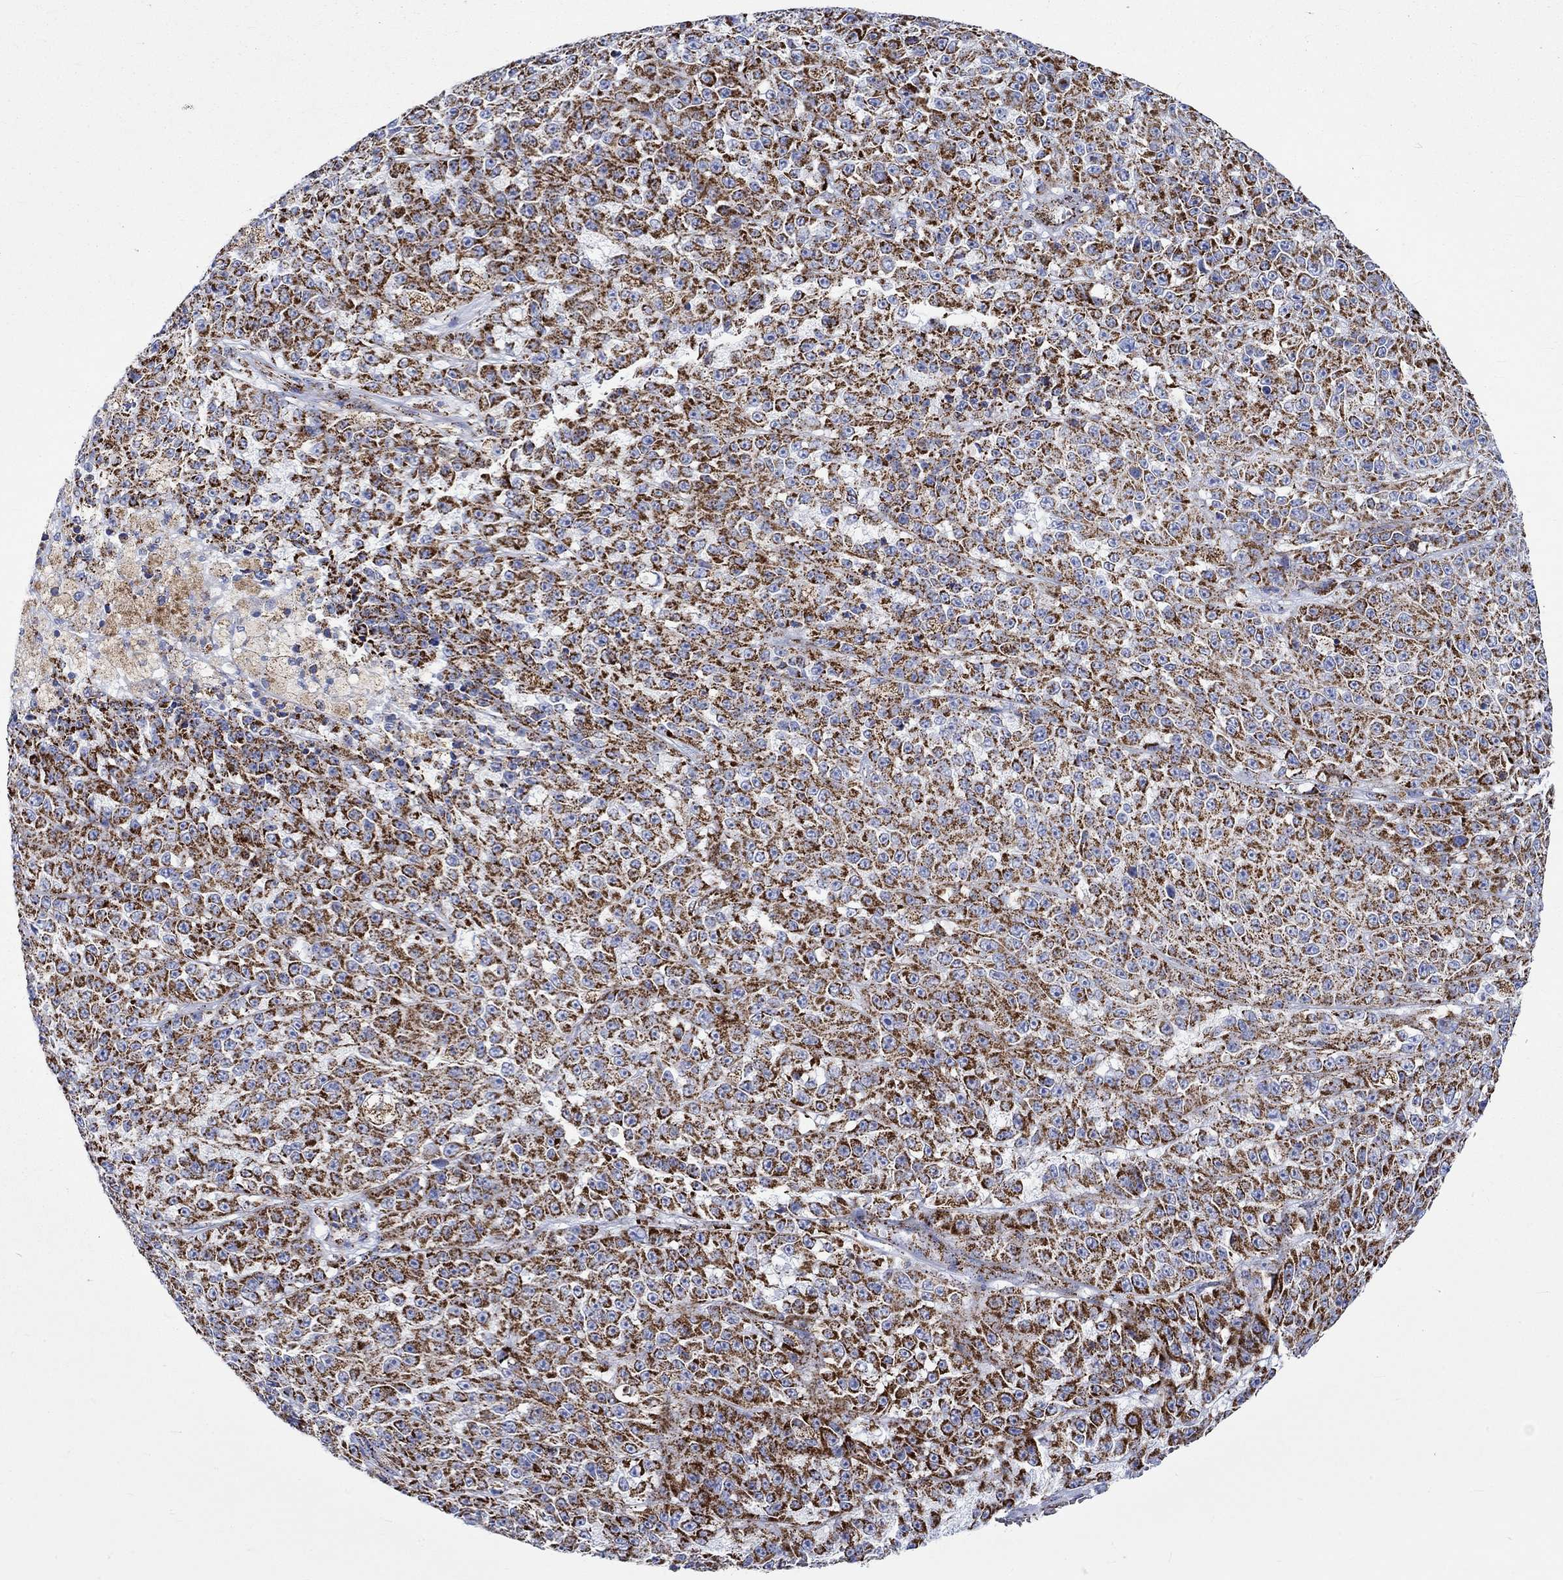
{"staining": {"intensity": "strong", "quantity": ">75%", "location": "cytoplasmic/membranous"}, "tissue": "melanoma", "cell_type": "Tumor cells", "image_type": "cancer", "snomed": [{"axis": "morphology", "description": "Malignant melanoma, NOS"}, {"axis": "topography", "description": "Skin"}], "caption": "A photomicrograph of melanoma stained for a protein shows strong cytoplasmic/membranous brown staining in tumor cells. Using DAB (brown) and hematoxylin (blue) stains, captured at high magnification using brightfield microscopy.", "gene": "RCE1", "patient": {"sex": "female", "age": 58}}